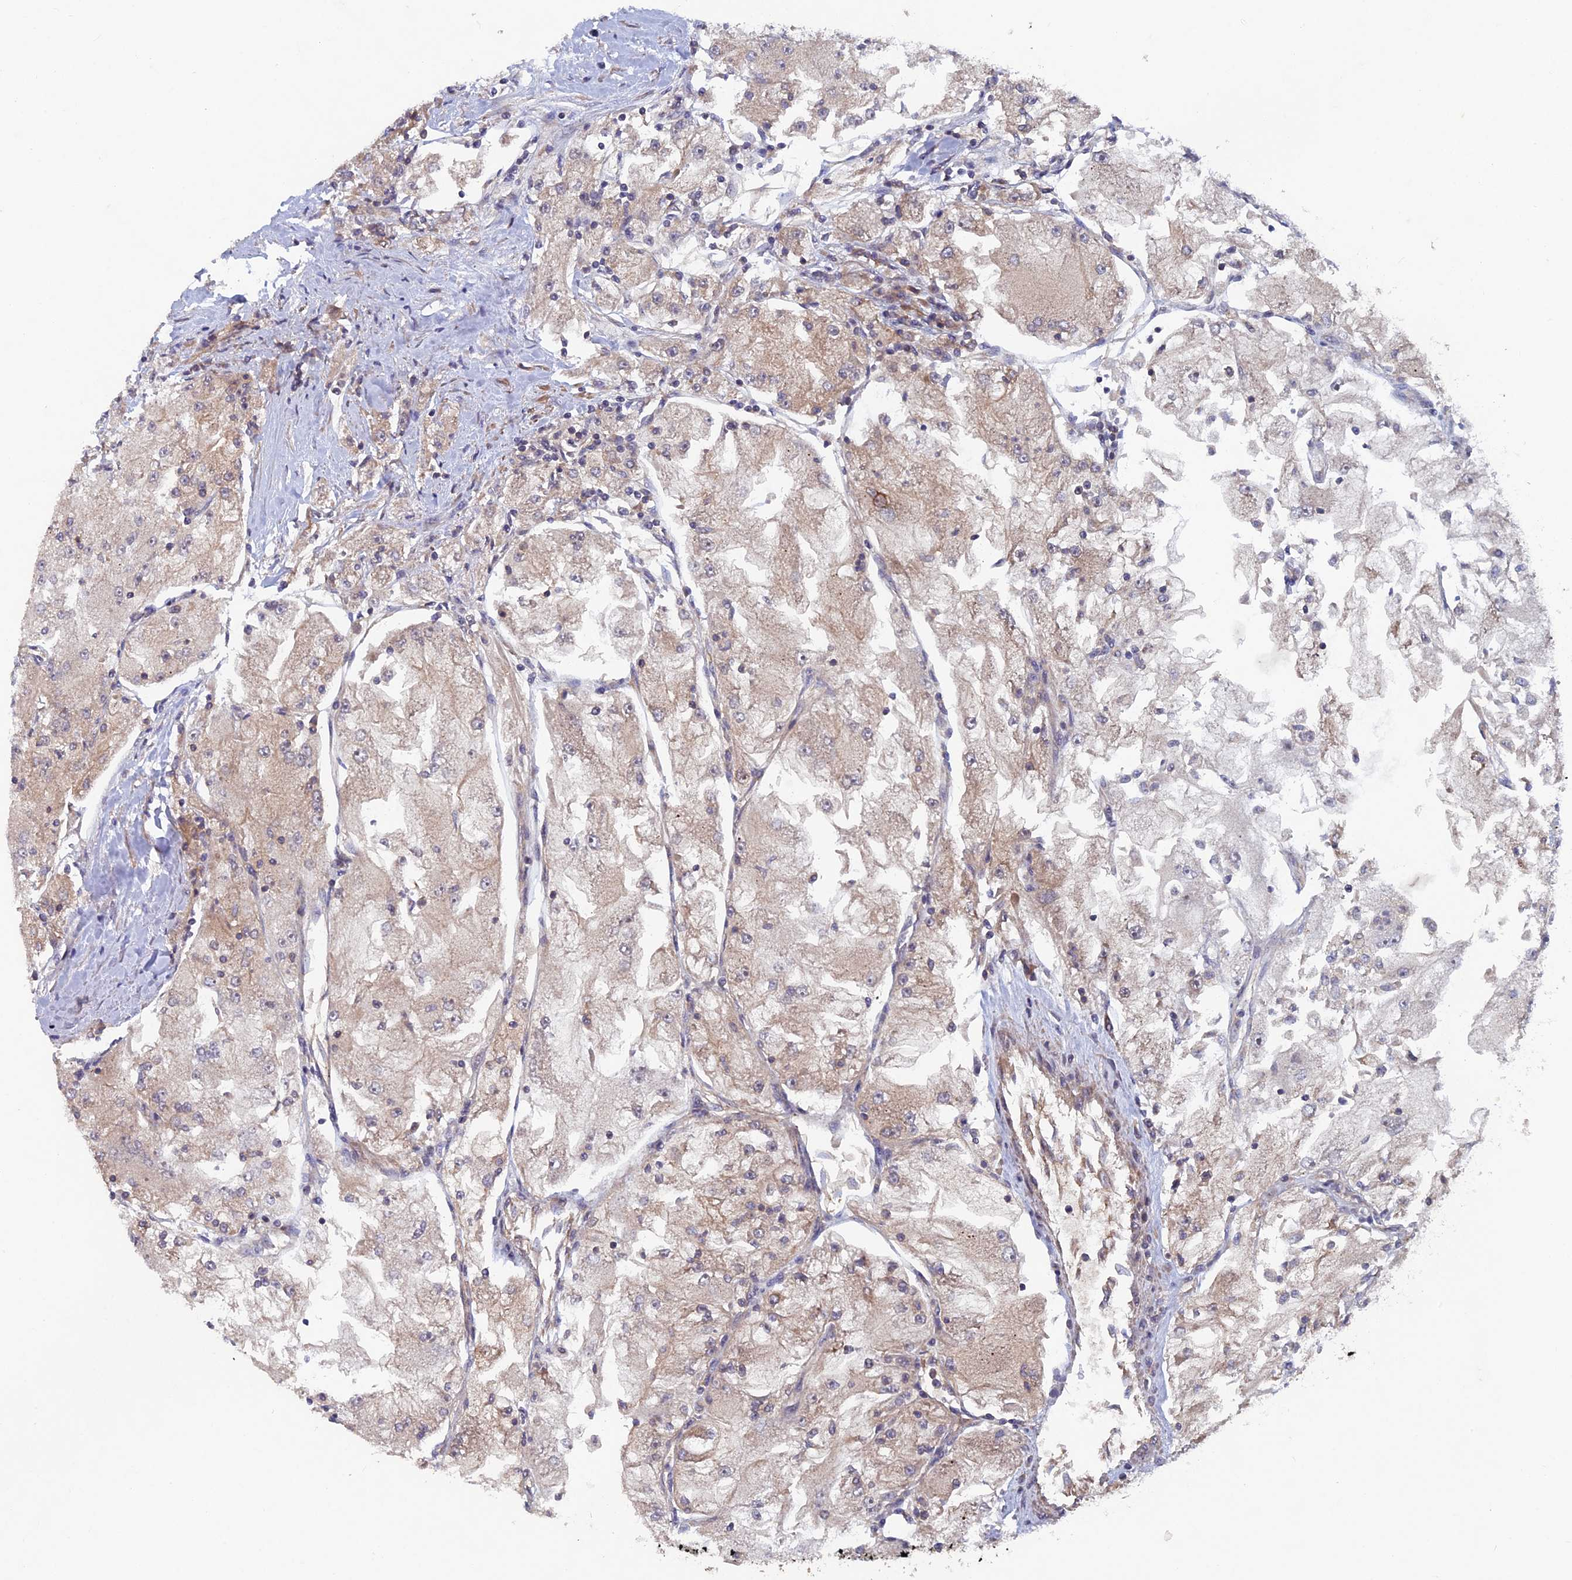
{"staining": {"intensity": "weak", "quantity": "25%-75%", "location": "cytoplasmic/membranous"}, "tissue": "renal cancer", "cell_type": "Tumor cells", "image_type": "cancer", "snomed": [{"axis": "morphology", "description": "Adenocarcinoma, NOS"}, {"axis": "topography", "description": "Kidney"}], "caption": "Tumor cells demonstrate low levels of weak cytoplasmic/membranous expression in approximately 25%-75% of cells in renal cancer.", "gene": "NCAPG", "patient": {"sex": "female", "age": 72}}